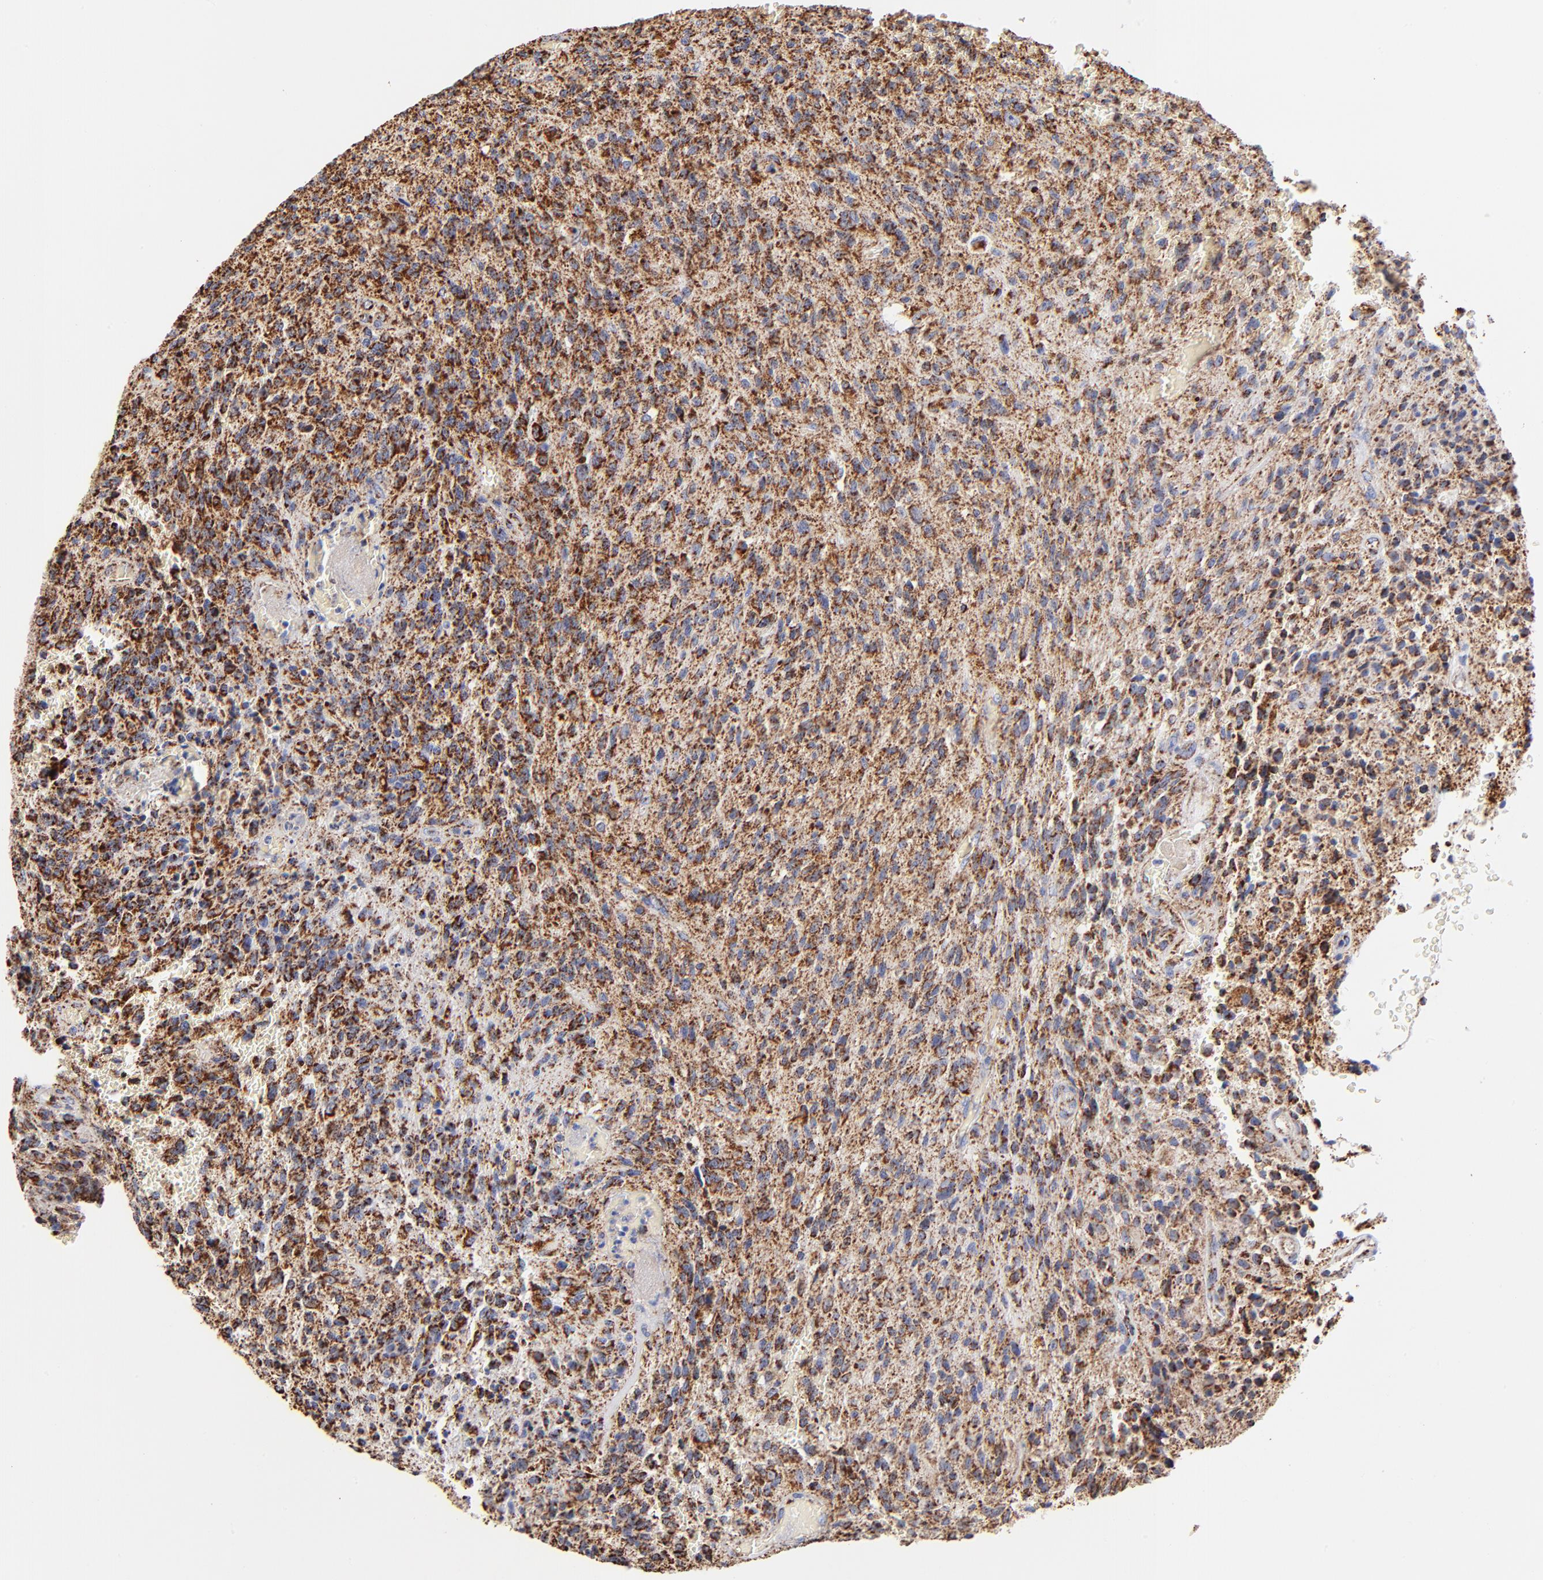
{"staining": {"intensity": "strong", "quantity": ">75%", "location": "cytoplasmic/membranous"}, "tissue": "glioma", "cell_type": "Tumor cells", "image_type": "cancer", "snomed": [{"axis": "morphology", "description": "Normal tissue, NOS"}, {"axis": "morphology", "description": "Glioma, malignant, High grade"}, {"axis": "topography", "description": "Cerebral cortex"}], "caption": "Glioma stained with a brown dye demonstrates strong cytoplasmic/membranous positive staining in approximately >75% of tumor cells.", "gene": "PHB1", "patient": {"sex": "male", "age": 56}}